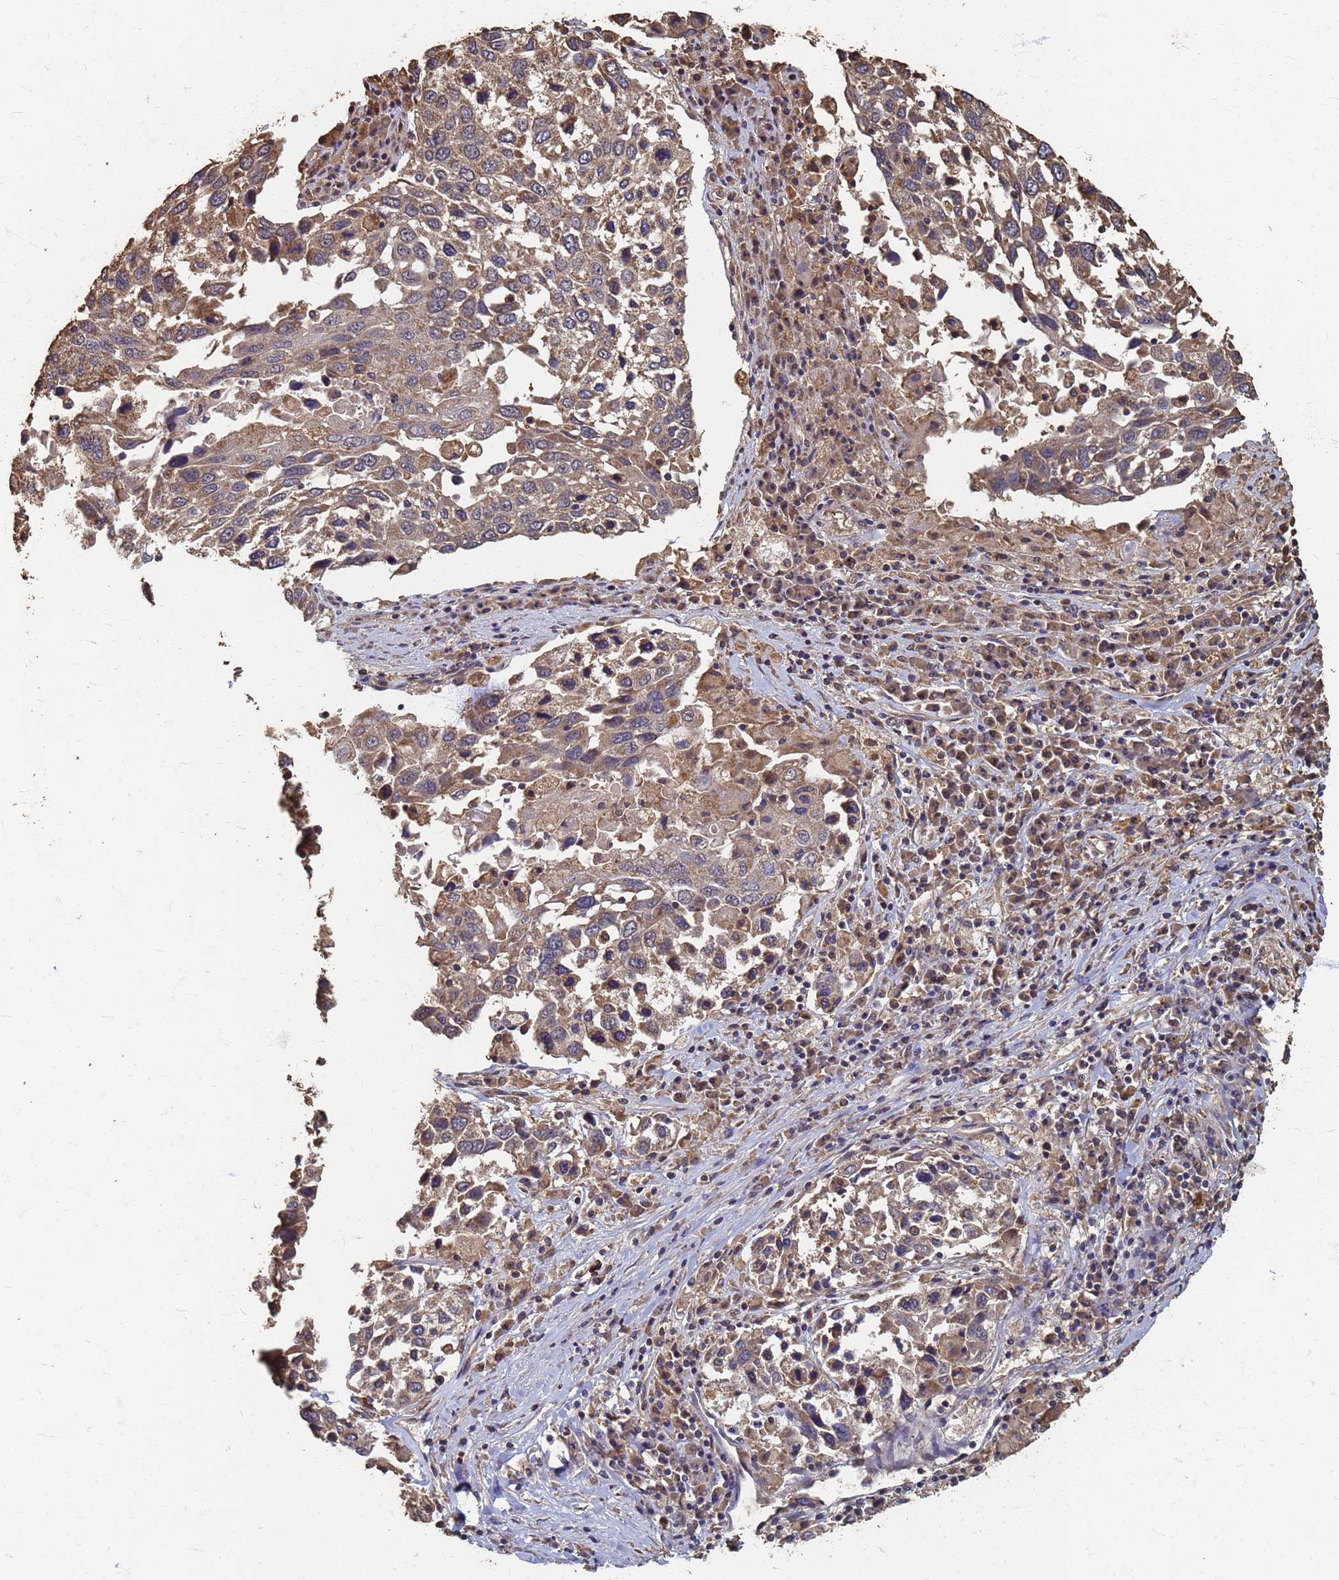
{"staining": {"intensity": "moderate", "quantity": ">75%", "location": "cytoplasmic/membranous"}, "tissue": "lung cancer", "cell_type": "Tumor cells", "image_type": "cancer", "snomed": [{"axis": "morphology", "description": "Squamous cell carcinoma, NOS"}, {"axis": "topography", "description": "Lung"}], "caption": "Tumor cells display moderate cytoplasmic/membranous positivity in about >75% of cells in lung cancer (squamous cell carcinoma).", "gene": "DPH5", "patient": {"sex": "male", "age": 65}}